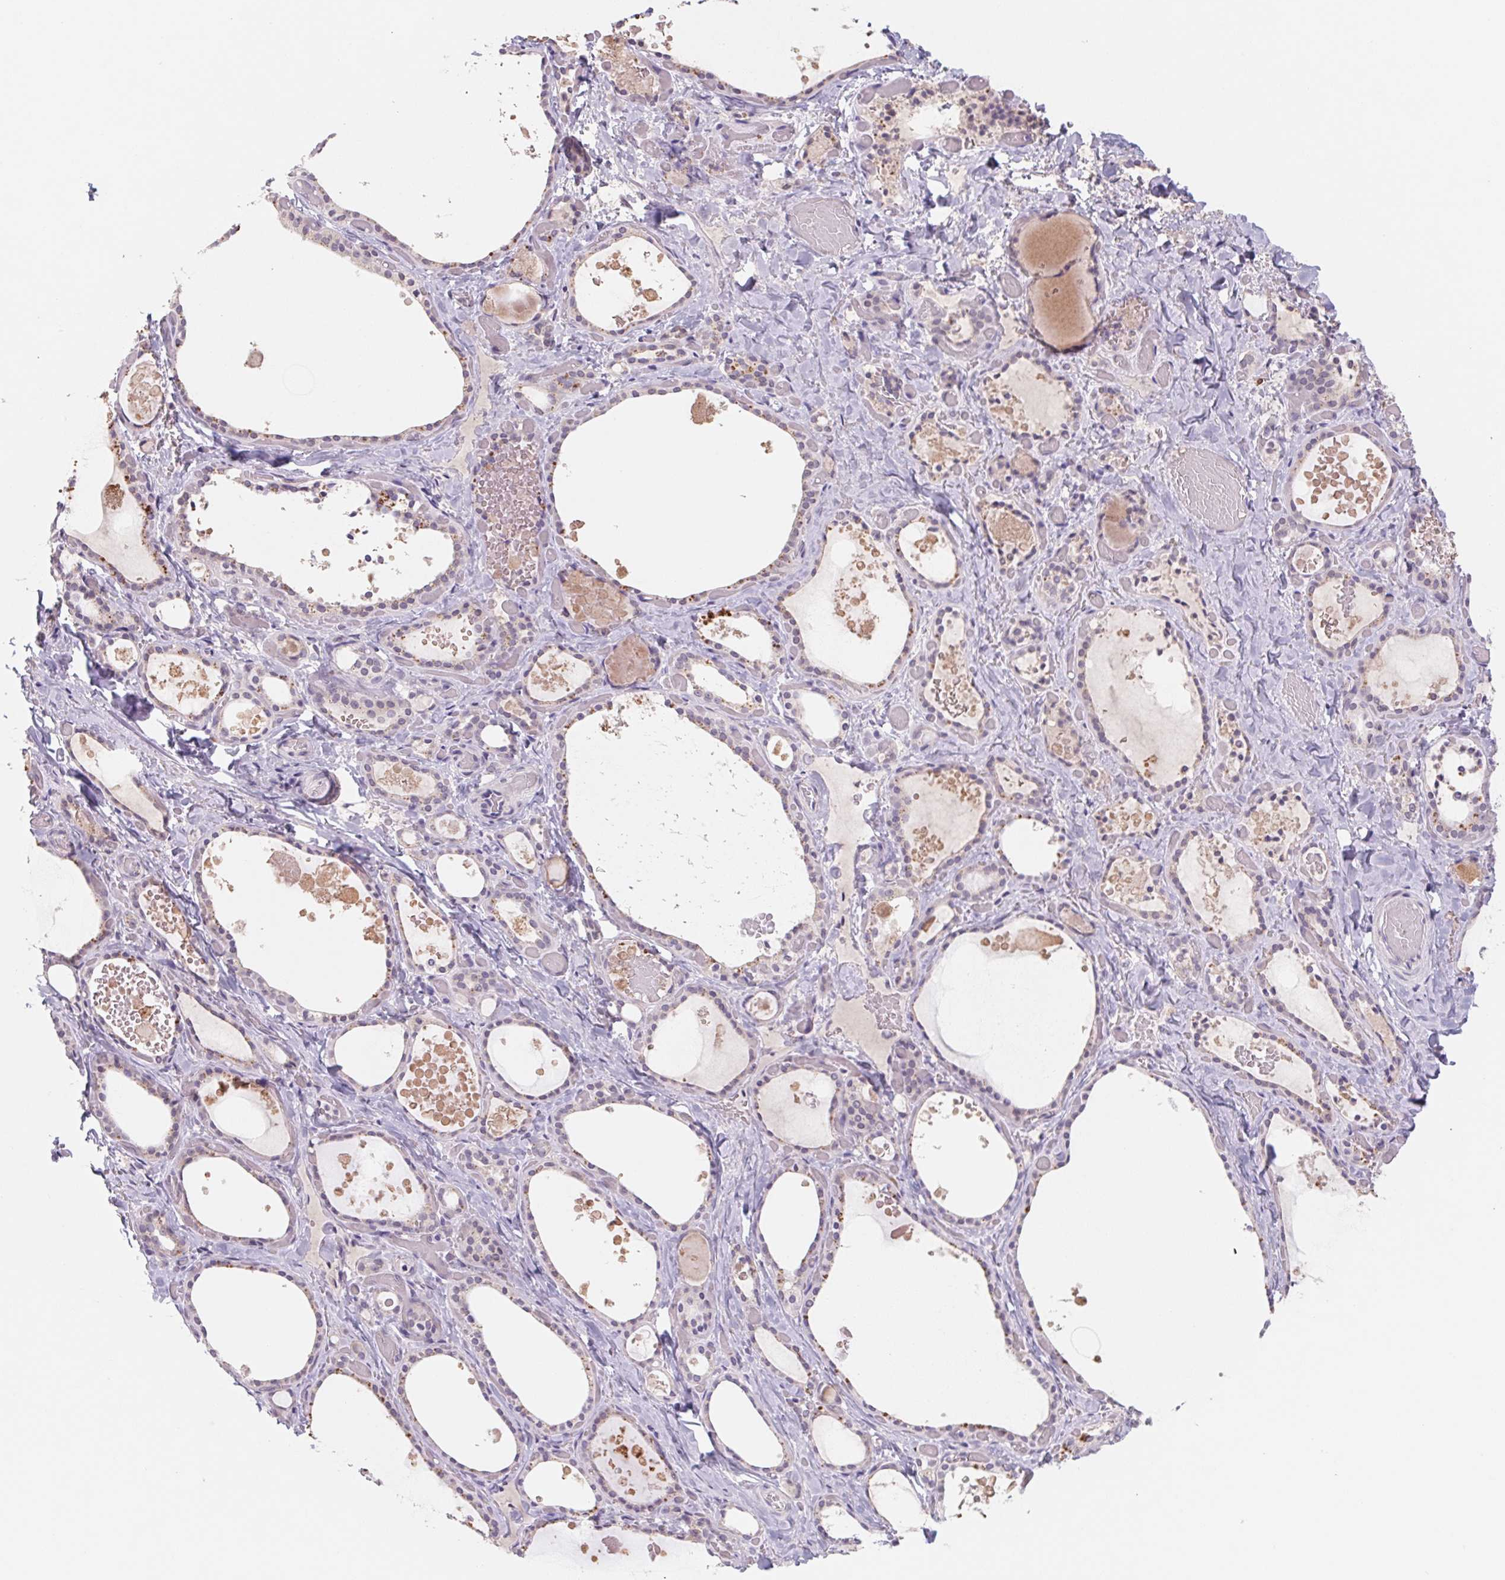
{"staining": {"intensity": "negative", "quantity": "none", "location": "none"}, "tissue": "thyroid gland", "cell_type": "Glandular cells", "image_type": "normal", "snomed": [{"axis": "morphology", "description": "Normal tissue, NOS"}, {"axis": "topography", "description": "Thyroid gland"}], "caption": "DAB (3,3'-diaminobenzidine) immunohistochemical staining of benign human thyroid gland displays no significant staining in glandular cells.", "gene": "PNMA8B", "patient": {"sex": "female", "age": 56}}